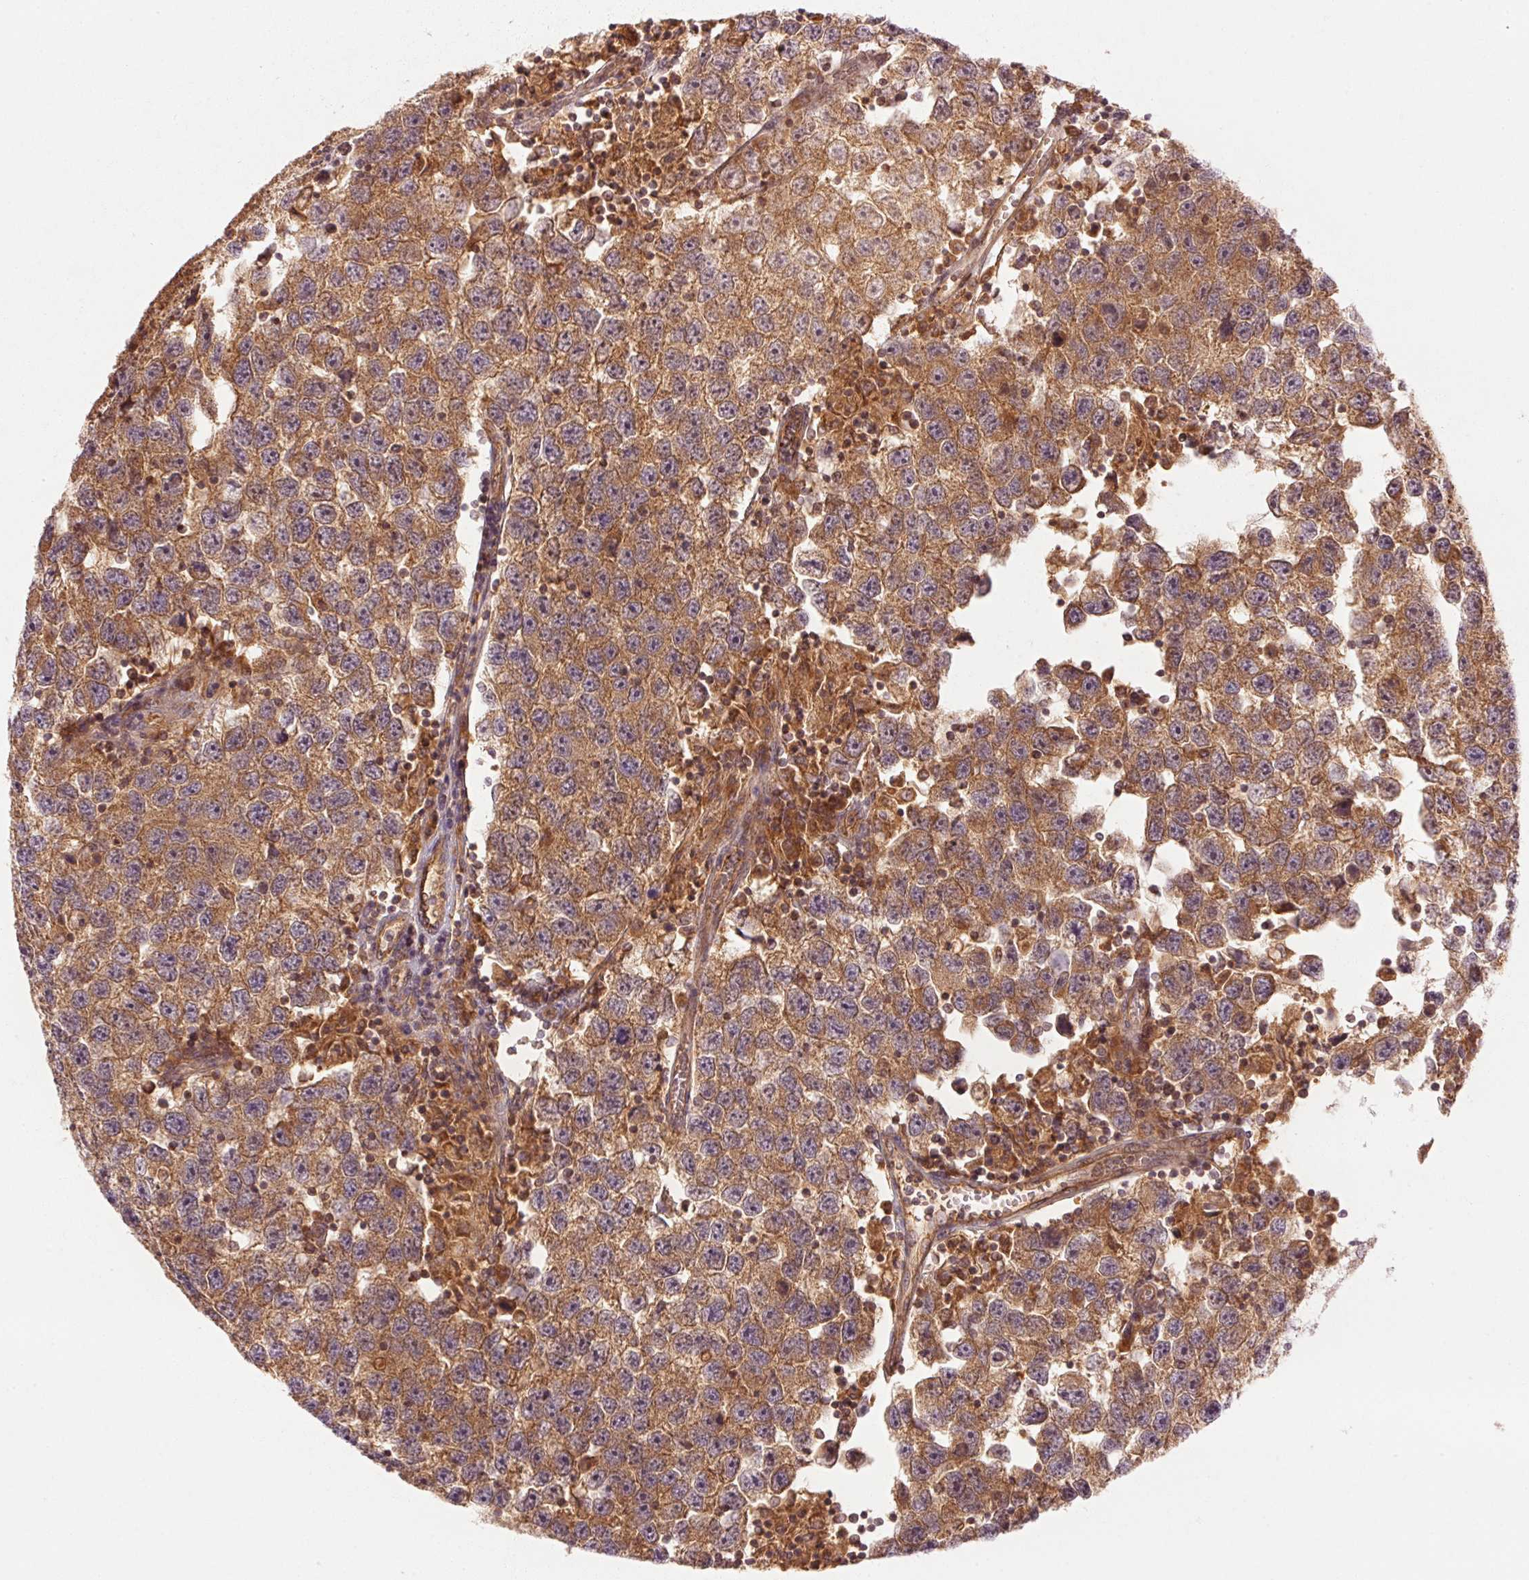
{"staining": {"intensity": "moderate", "quantity": ">75%", "location": "cytoplasmic/membranous"}, "tissue": "testis cancer", "cell_type": "Tumor cells", "image_type": "cancer", "snomed": [{"axis": "morphology", "description": "Seminoma, NOS"}, {"axis": "topography", "description": "Testis"}], "caption": "Immunohistochemistry (IHC) histopathology image of neoplastic tissue: testis cancer stained using IHC reveals medium levels of moderate protein expression localized specifically in the cytoplasmic/membranous of tumor cells, appearing as a cytoplasmic/membranous brown color.", "gene": "CTNNA1", "patient": {"sex": "male", "age": 26}}